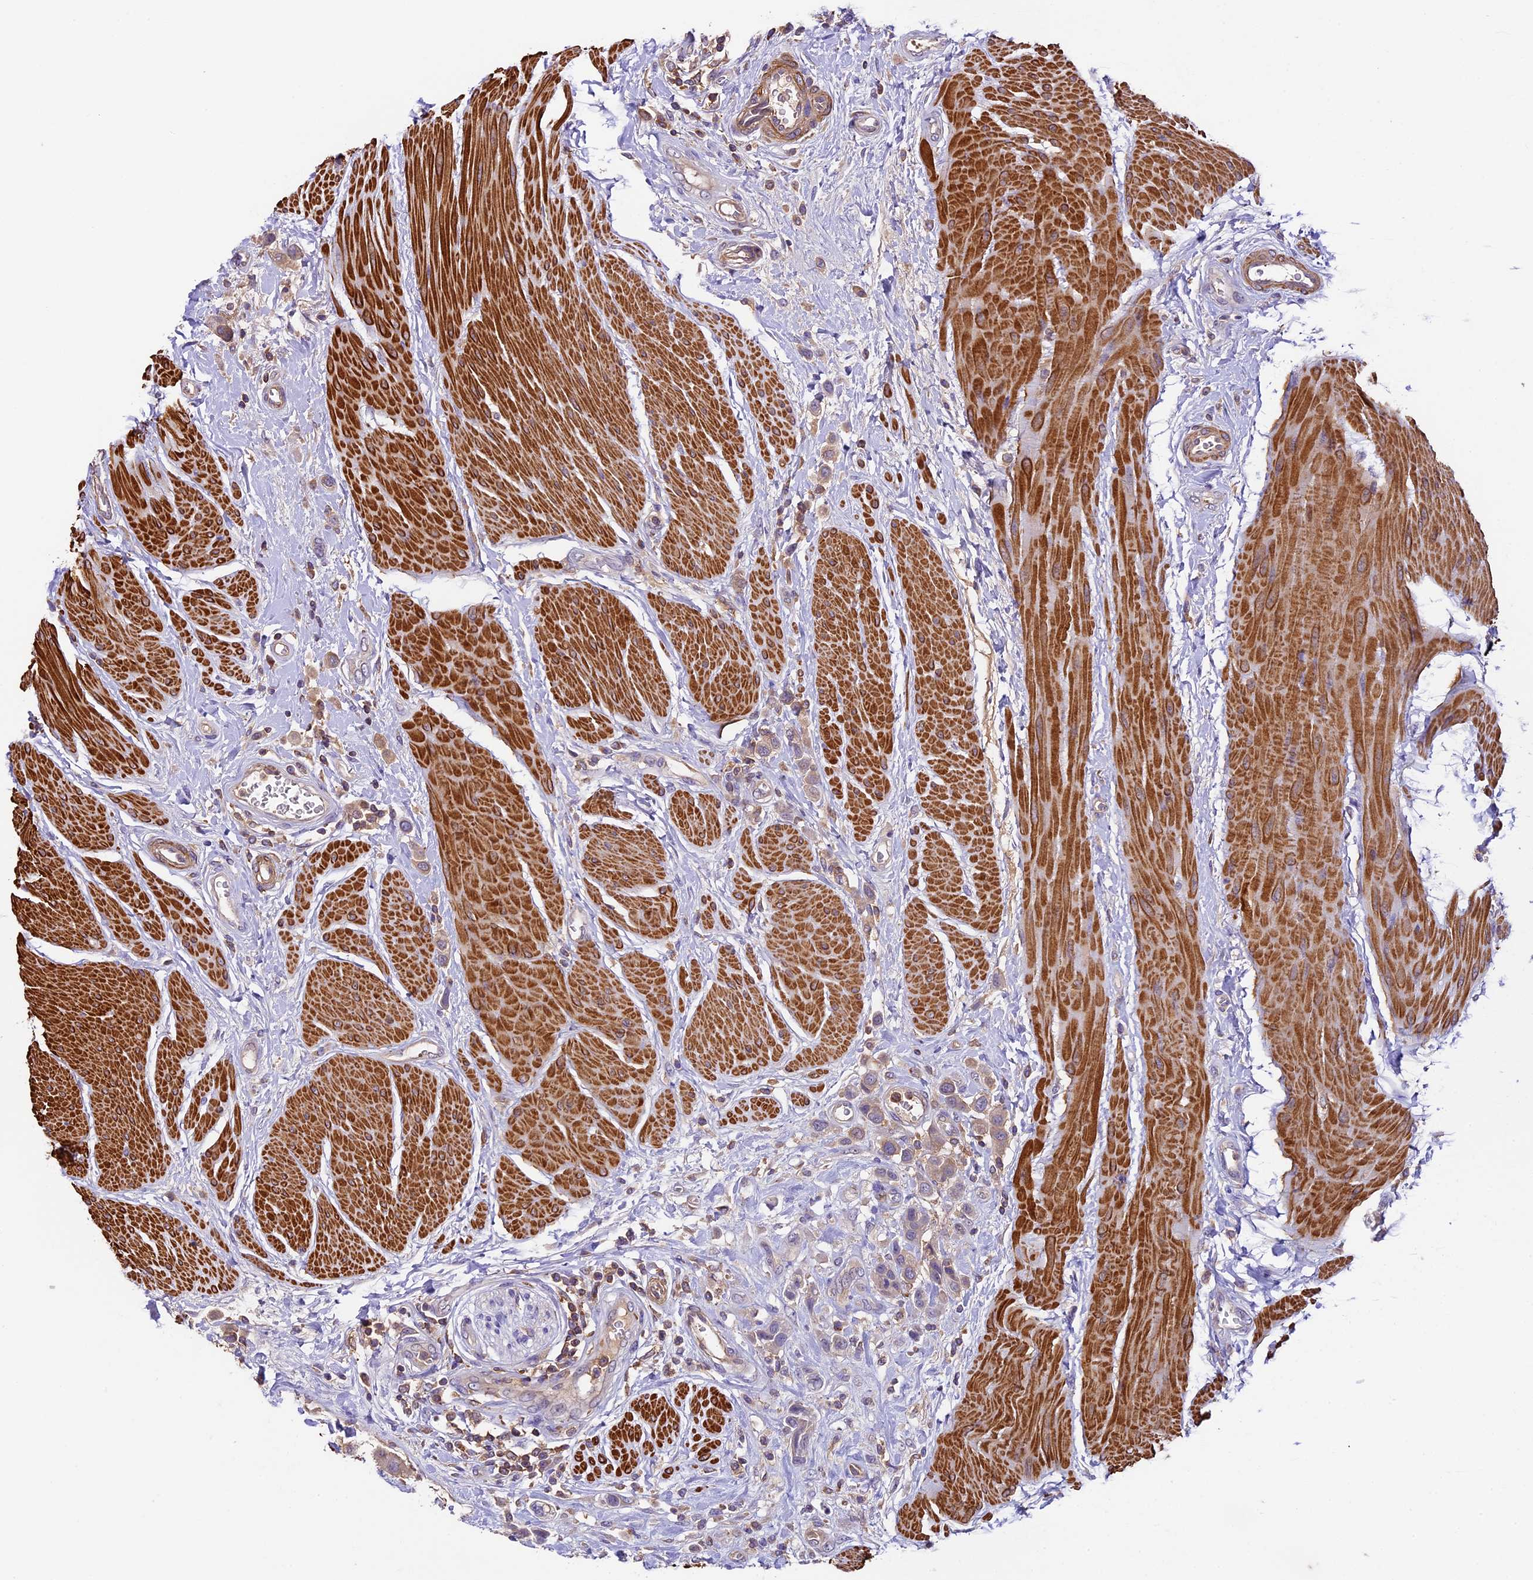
{"staining": {"intensity": "weak", "quantity": "25%-75%", "location": "cytoplasmic/membranous"}, "tissue": "urothelial cancer", "cell_type": "Tumor cells", "image_type": "cancer", "snomed": [{"axis": "morphology", "description": "Urothelial carcinoma, High grade"}, {"axis": "topography", "description": "Urinary bladder"}], "caption": "This photomicrograph shows immunohistochemistry staining of urothelial cancer, with low weak cytoplasmic/membranous expression in approximately 25%-75% of tumor cells.", "gene": "TBC1D1", "patient": {"sex": "male", "age": 50}}